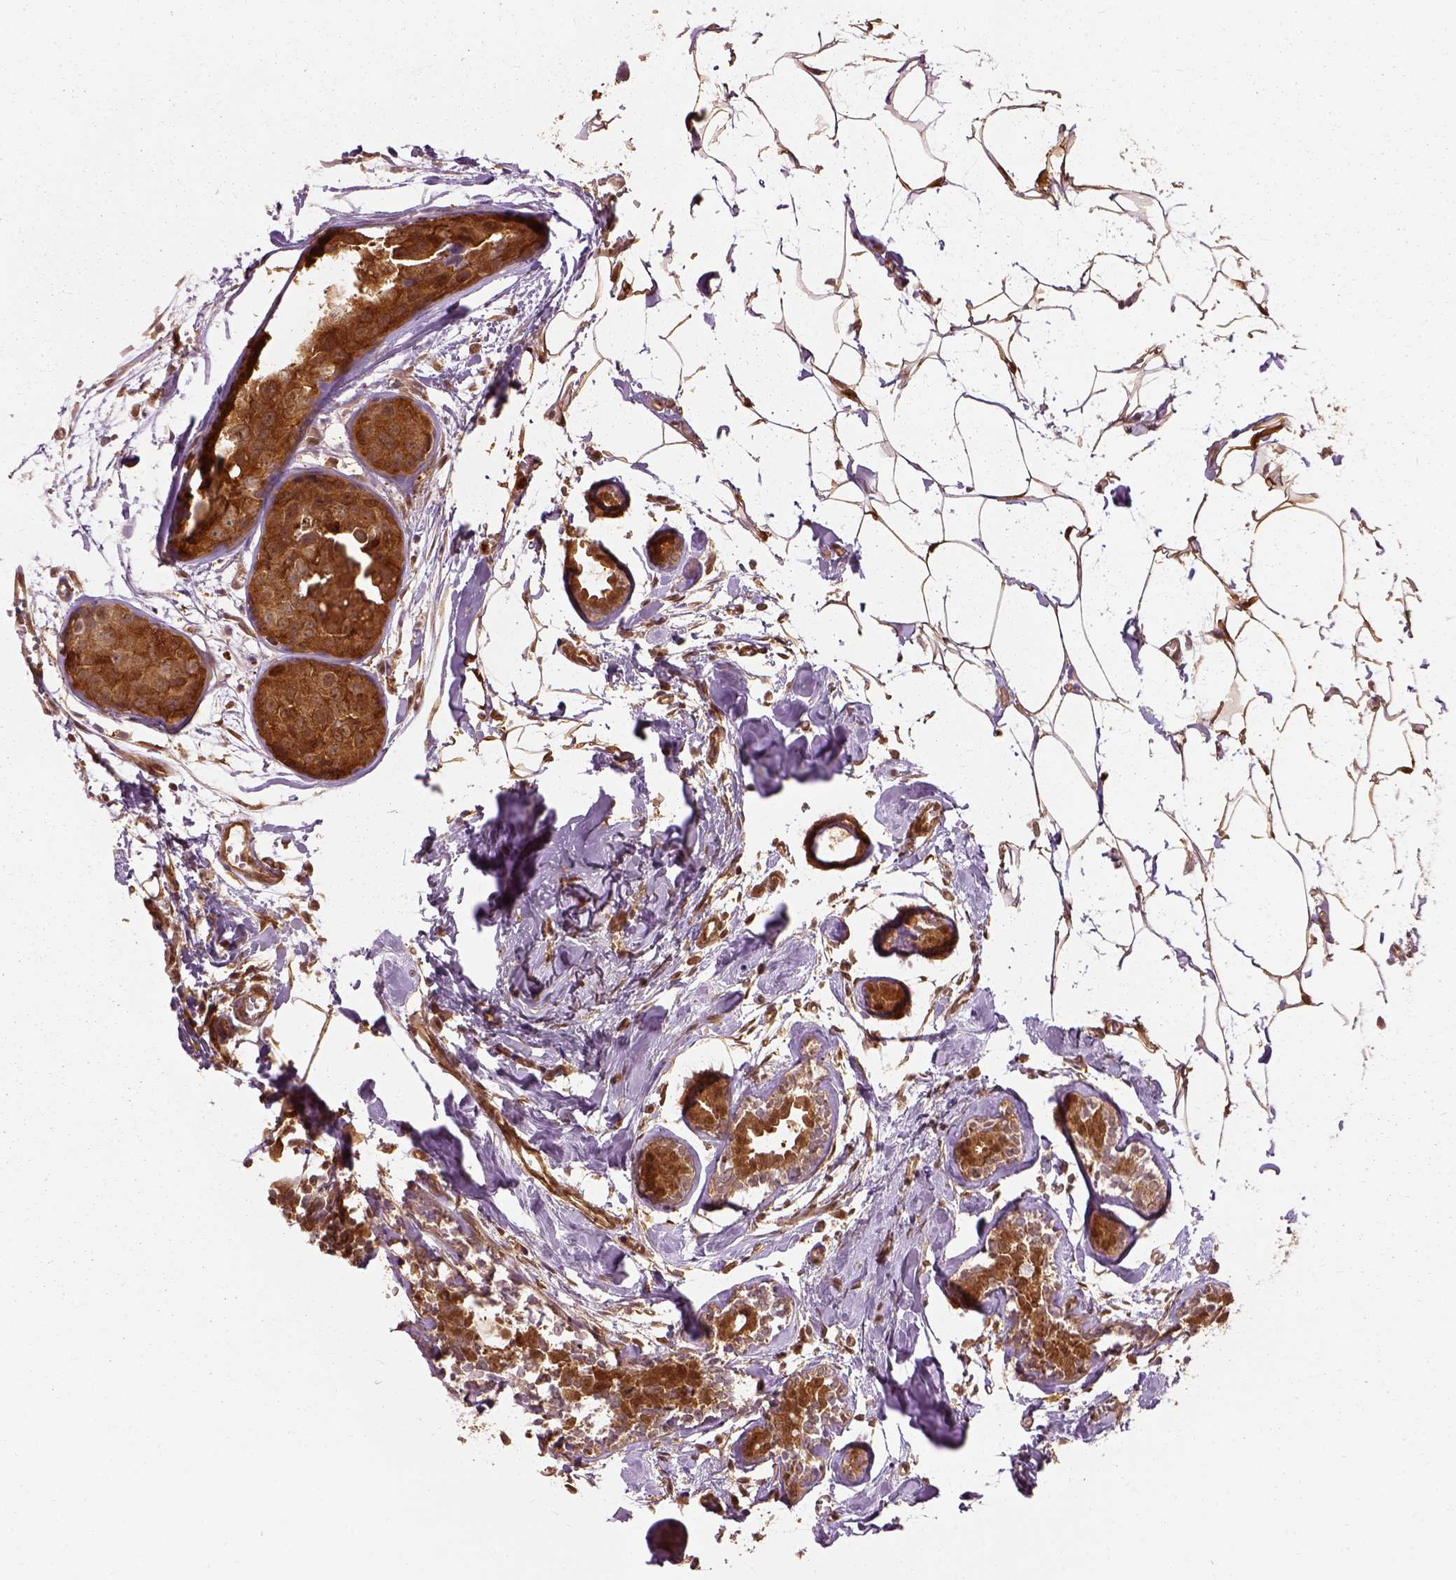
{"staining": {"intensity": "strong", "quantity": ">75%", "location": "cytoplasmic/membranous,nuclear"}, "tissue": "breast cancer", "cell_type": "Tumor cells", "image_type": "cancer", "snomed": [{"axis": "morphology", "description": "Duct carcinoma"}, {"axis": "topography", "description": "Breast"}], "caption": "Protein staining demonstrates strong cytoplasmic/membranous and nuclear positivity in approximately >75% of tumor cells in intraductal carcinoma (breast). Nuclei are stained in blue.", "gene": "GPI", "patient": {"sex": "female", "age": 38}}